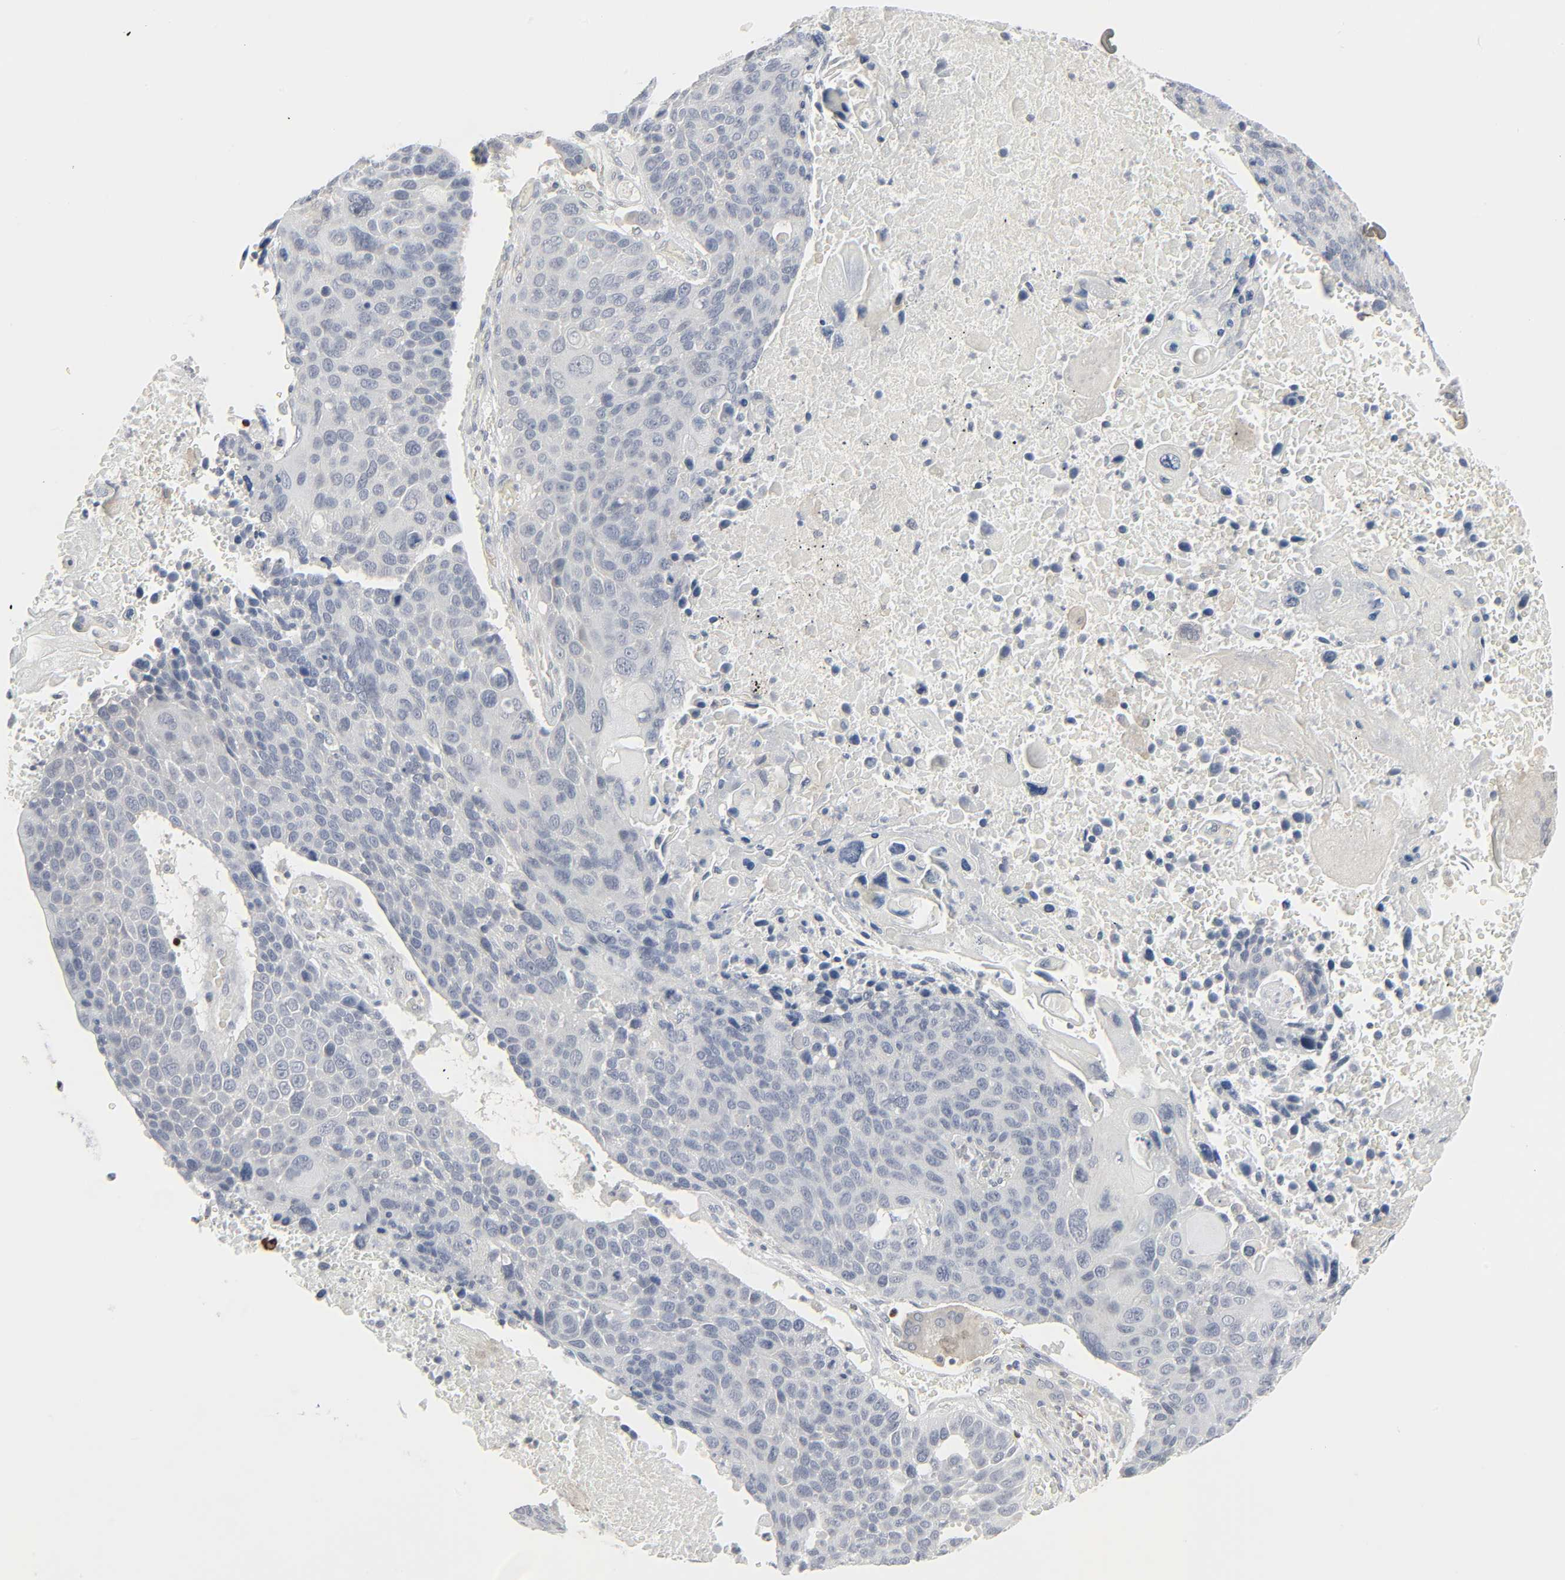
{"staining": {"intensity": "negative", "quantity": "none", "location": "none"}, "tissue": "lung cancer", "cell_type": "Tumor cells", "image_type": "cancer", "snomed": [{"axis": "morphology", "description": "Squamous cell carcinoma, NOS"}, {"axis": "topography", "description": "Lung"}], "caption": "Immunohistochemistry of human lung cancer reveals no expression in tumor cells.", "gene": "ZBTB16", "patient": {"sex": "male", "age": 68}}